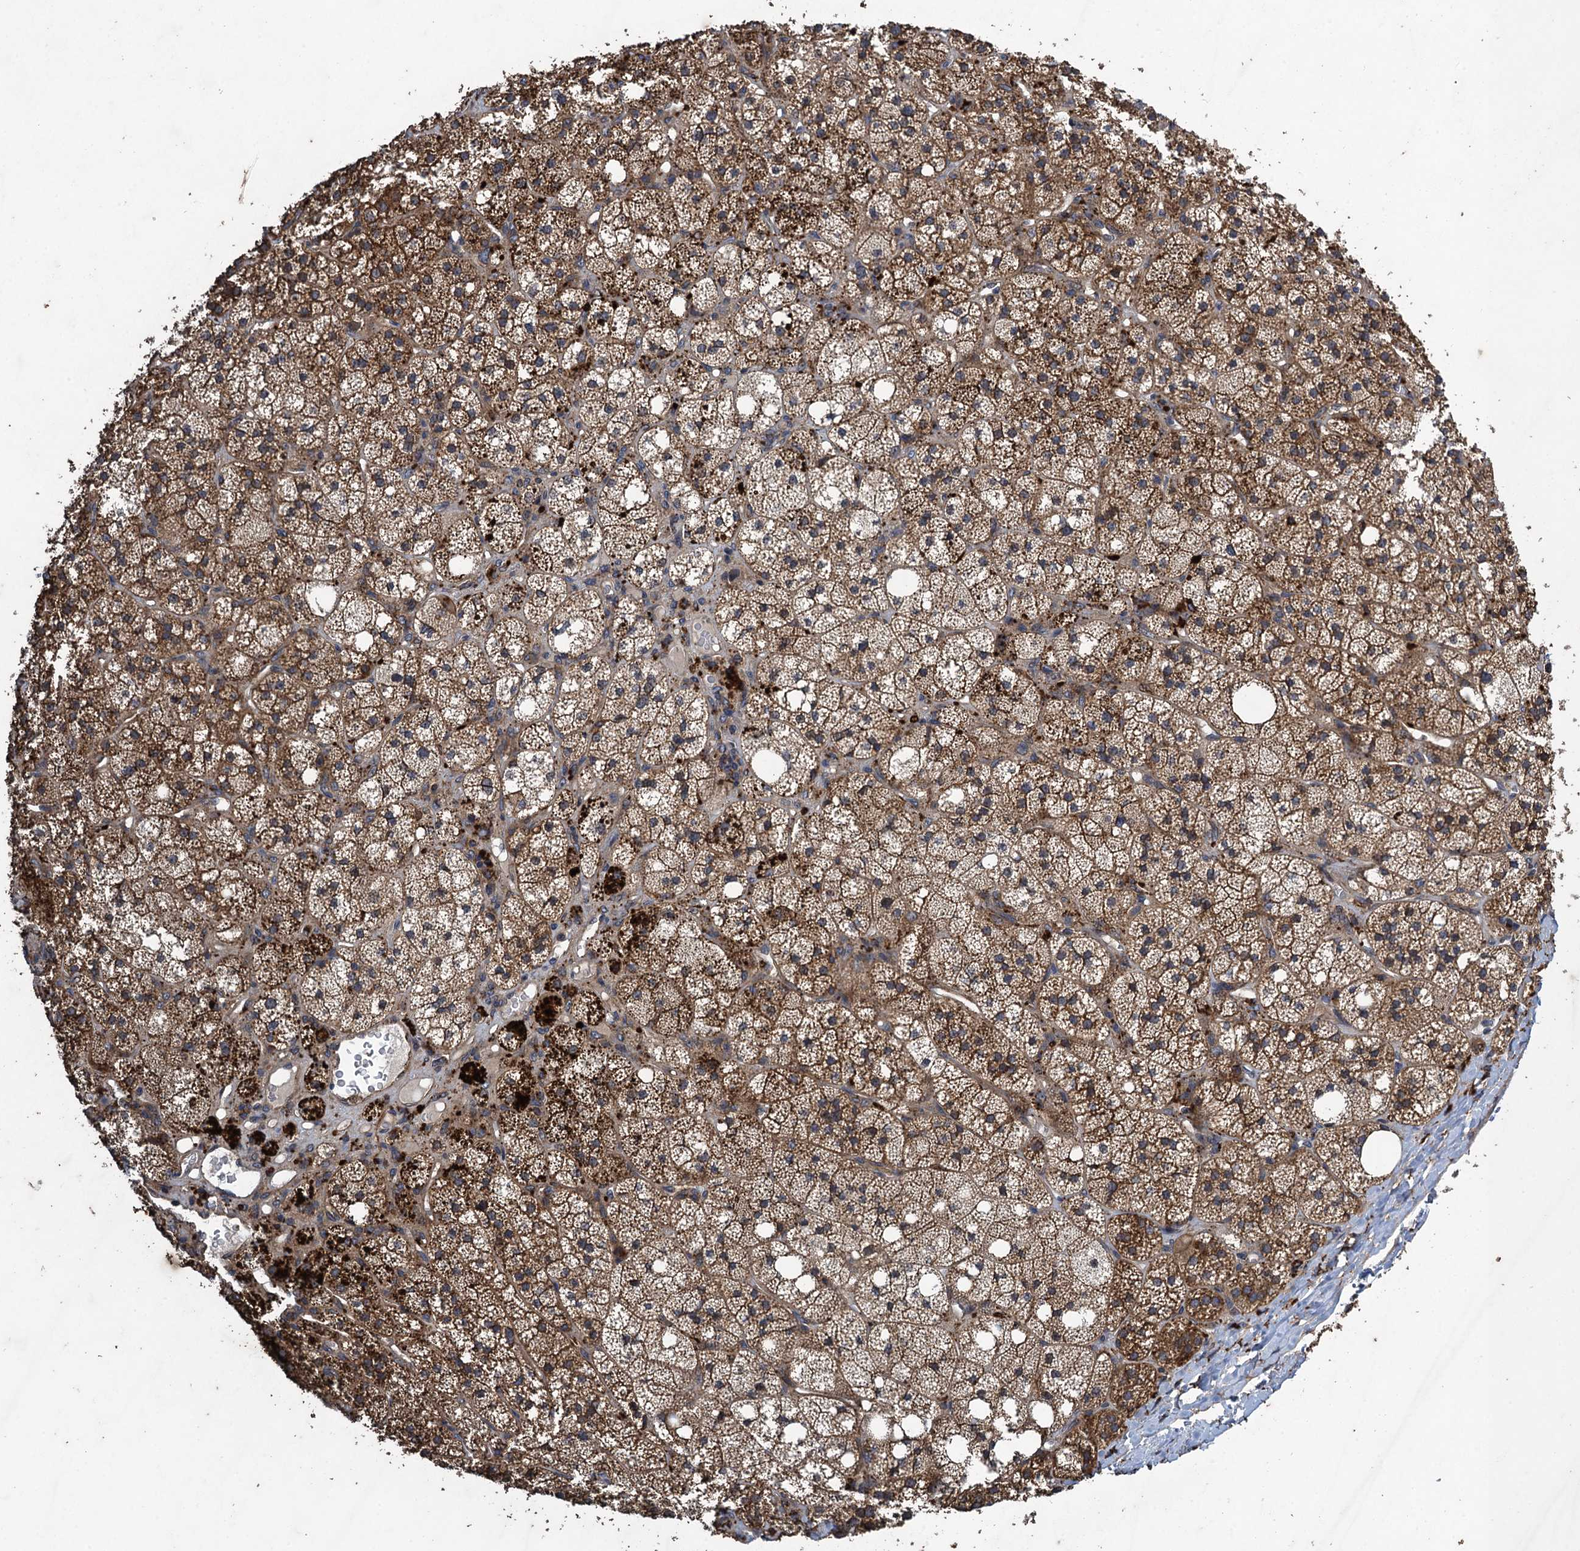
{"staining": {"intensity": "moderate", "quantity": ">75%", "location": "cytoplasmic/membranous"}, "tissue": "adrenal gland", "cell_type": "Glandular cells", "image_type": "normal", "snomed": [{"axis": "morphology", "description": "Normal tissue, NOS"}, {"axis": "topography", "description": "Adrenal gland"}], "caption": "Protein expression analysis of unremarkable adrenal gland shows moderate cytoplasmic/membranous staining in about >75% of glandular cells. (DAB (3,3'-diaminobenzidine) = brown stain, brightfield microscopy at high magnification).", "gene": "CNTN5", "patient": {"sex": "male", "age": 61}}